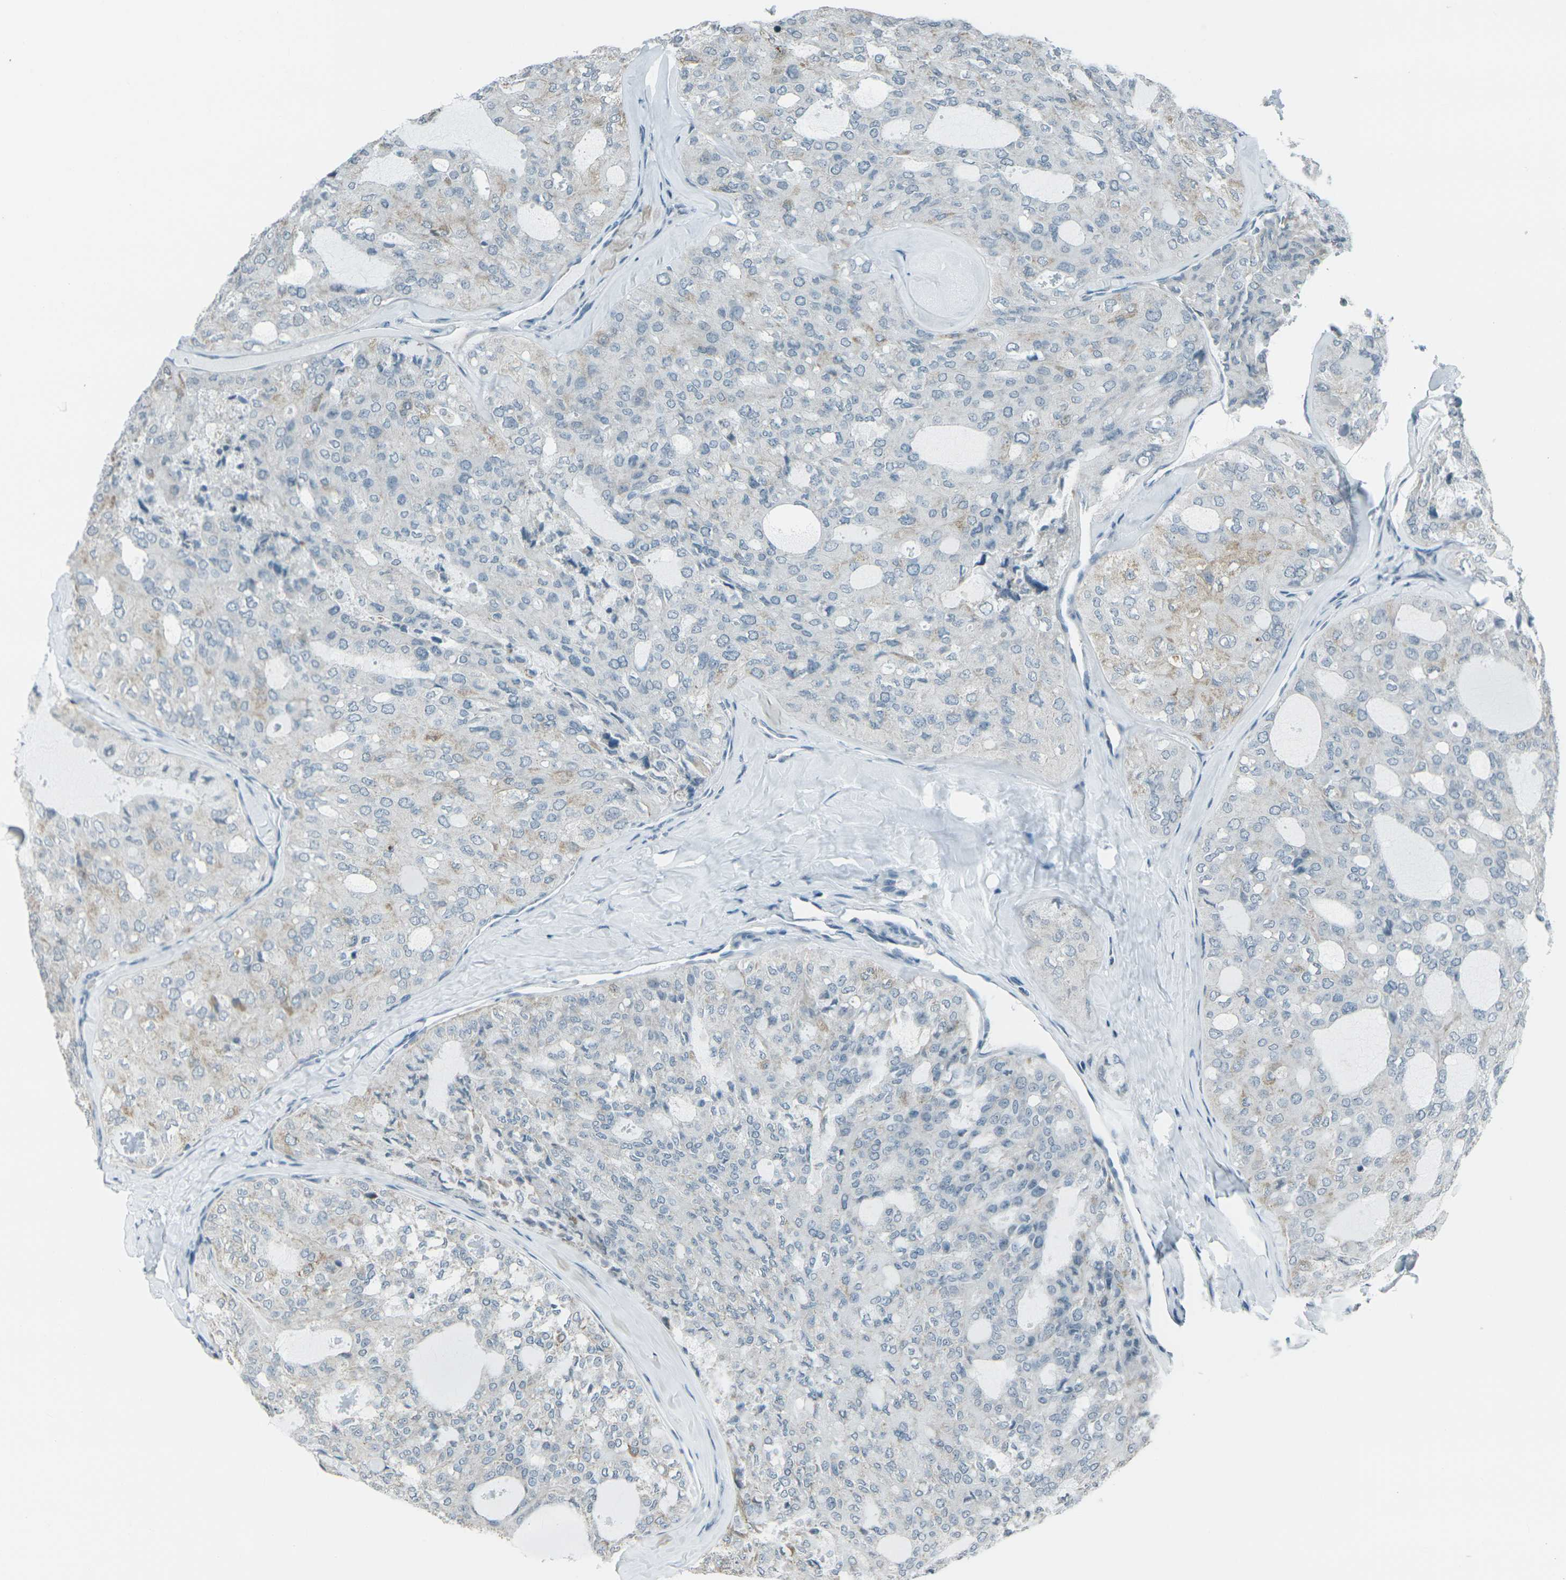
{"staining": {"intensity": "weak", "quantity": "<25%", "location": "cytoplasmic/membranous"}, "tissue": "thyroid cancer", "cell_type": "Tumor cells", "image_type": "cancer", "snomed": [{"axis": "morphology", "description": "Follicular adenoma carcinoma, NOS"}, {"axis": "topography", "description": "Thyroid gland"}], "caption": "A high-resolution micrograph shows IHC staining of follicular adenoma carcinoma (thyroid), which reveals no significant expression in tumor cells. (DAB IHC visualized using brightfield microscopy, high magnification).", "gene": "H2BC1", "patient": {"sex": "male", "age": 75}}